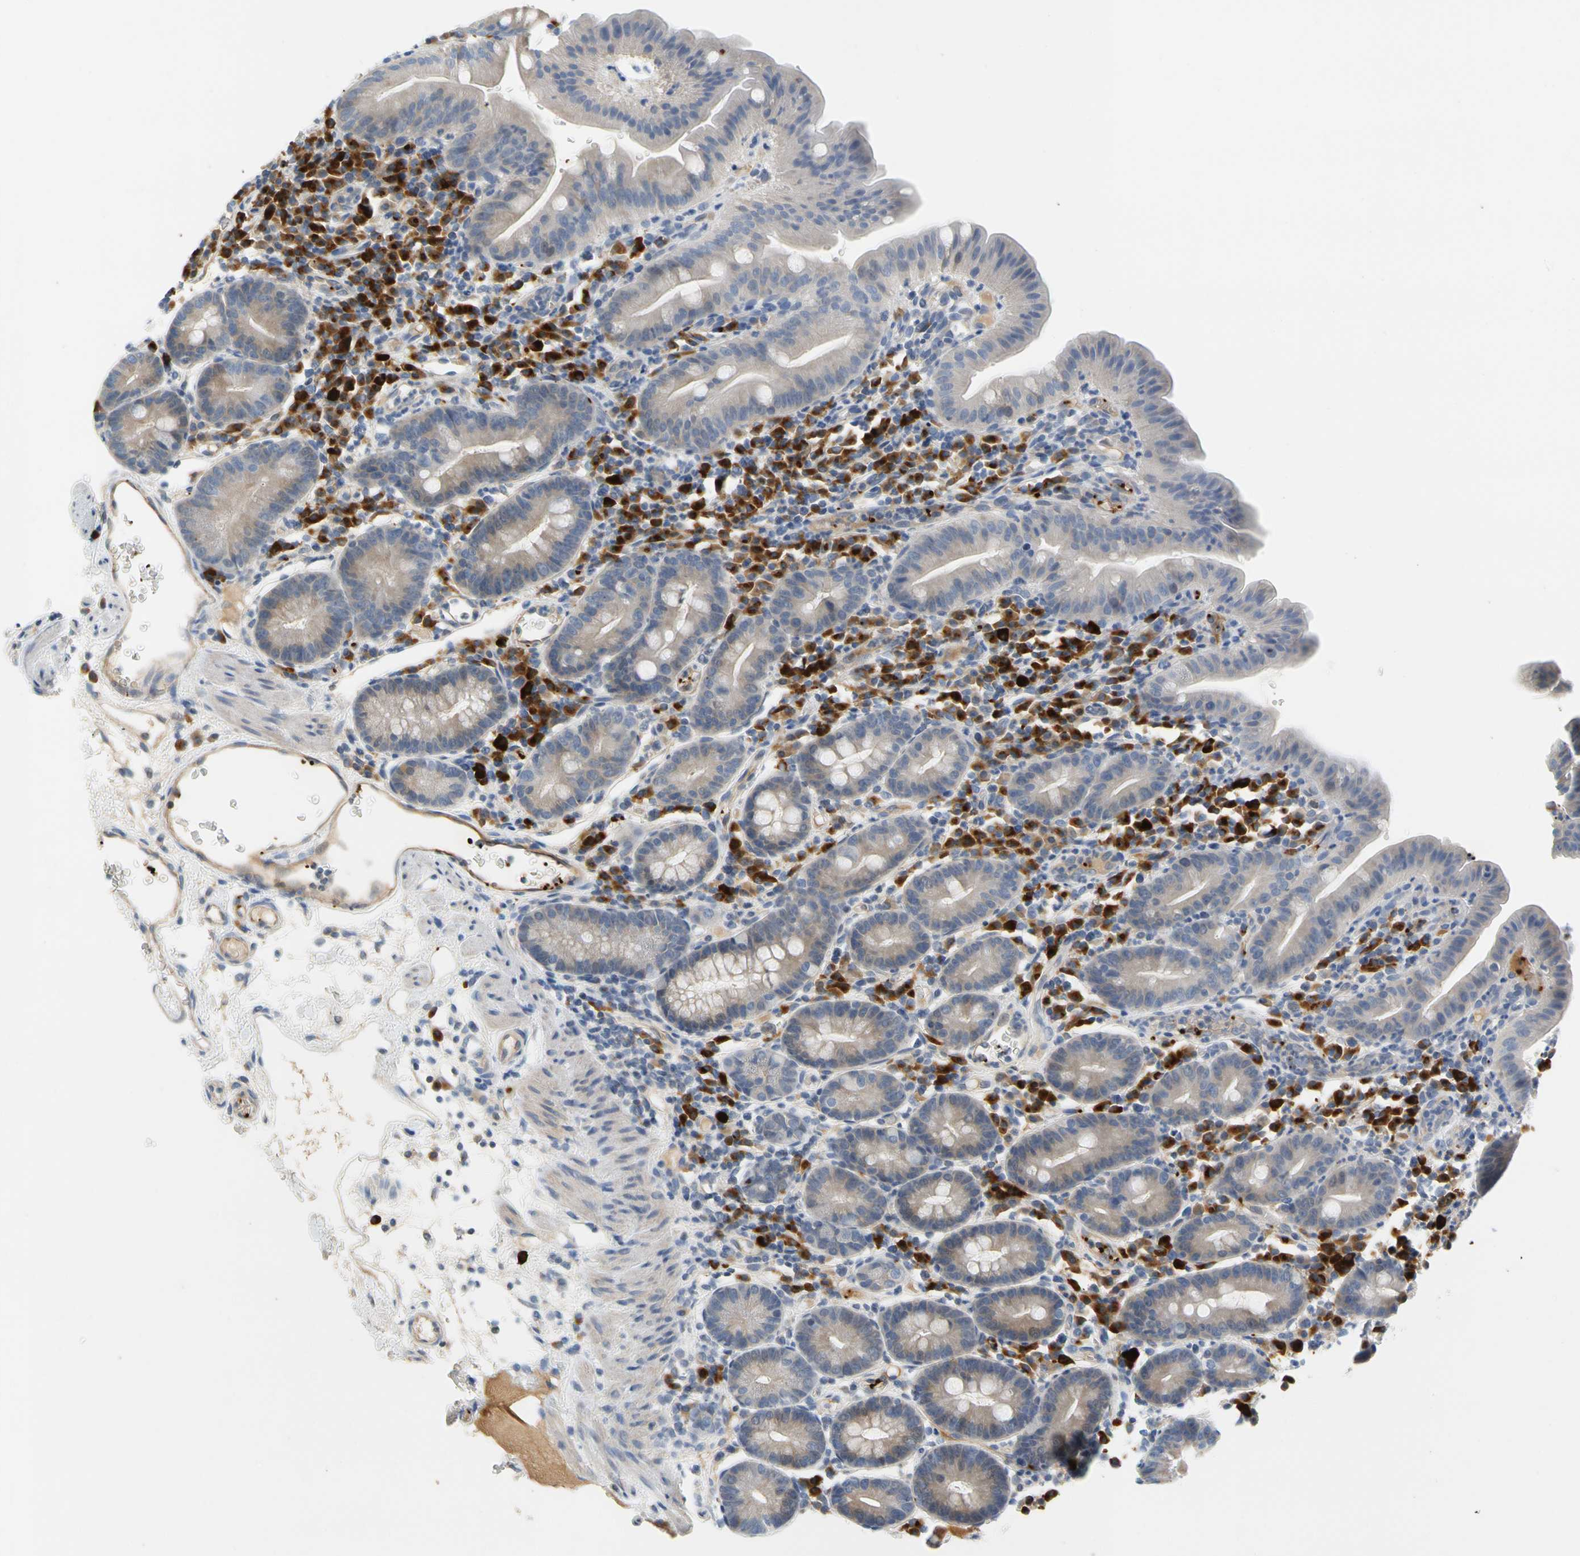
{"staining": {"intensity": "weak", "quantity": "25%-75%", "location": "cytoplasmic/membranous"}, "tissue": "duodenum", "cell_type": "Glandular cells", "image_type": "normal", "snomed": [{"axis": "morphology", "description": "Normal tissue, NOS"}, {"axis": "topography", "description": "Duodenum"}], "caption": "Protein staining by IHC displays weak cytoplasmic/membranous staining in about 25%-75% of glandular cells in benign duodenum.", "gene": "ENSG00000288796", "patient": {"sex": "male", "age": 50}}